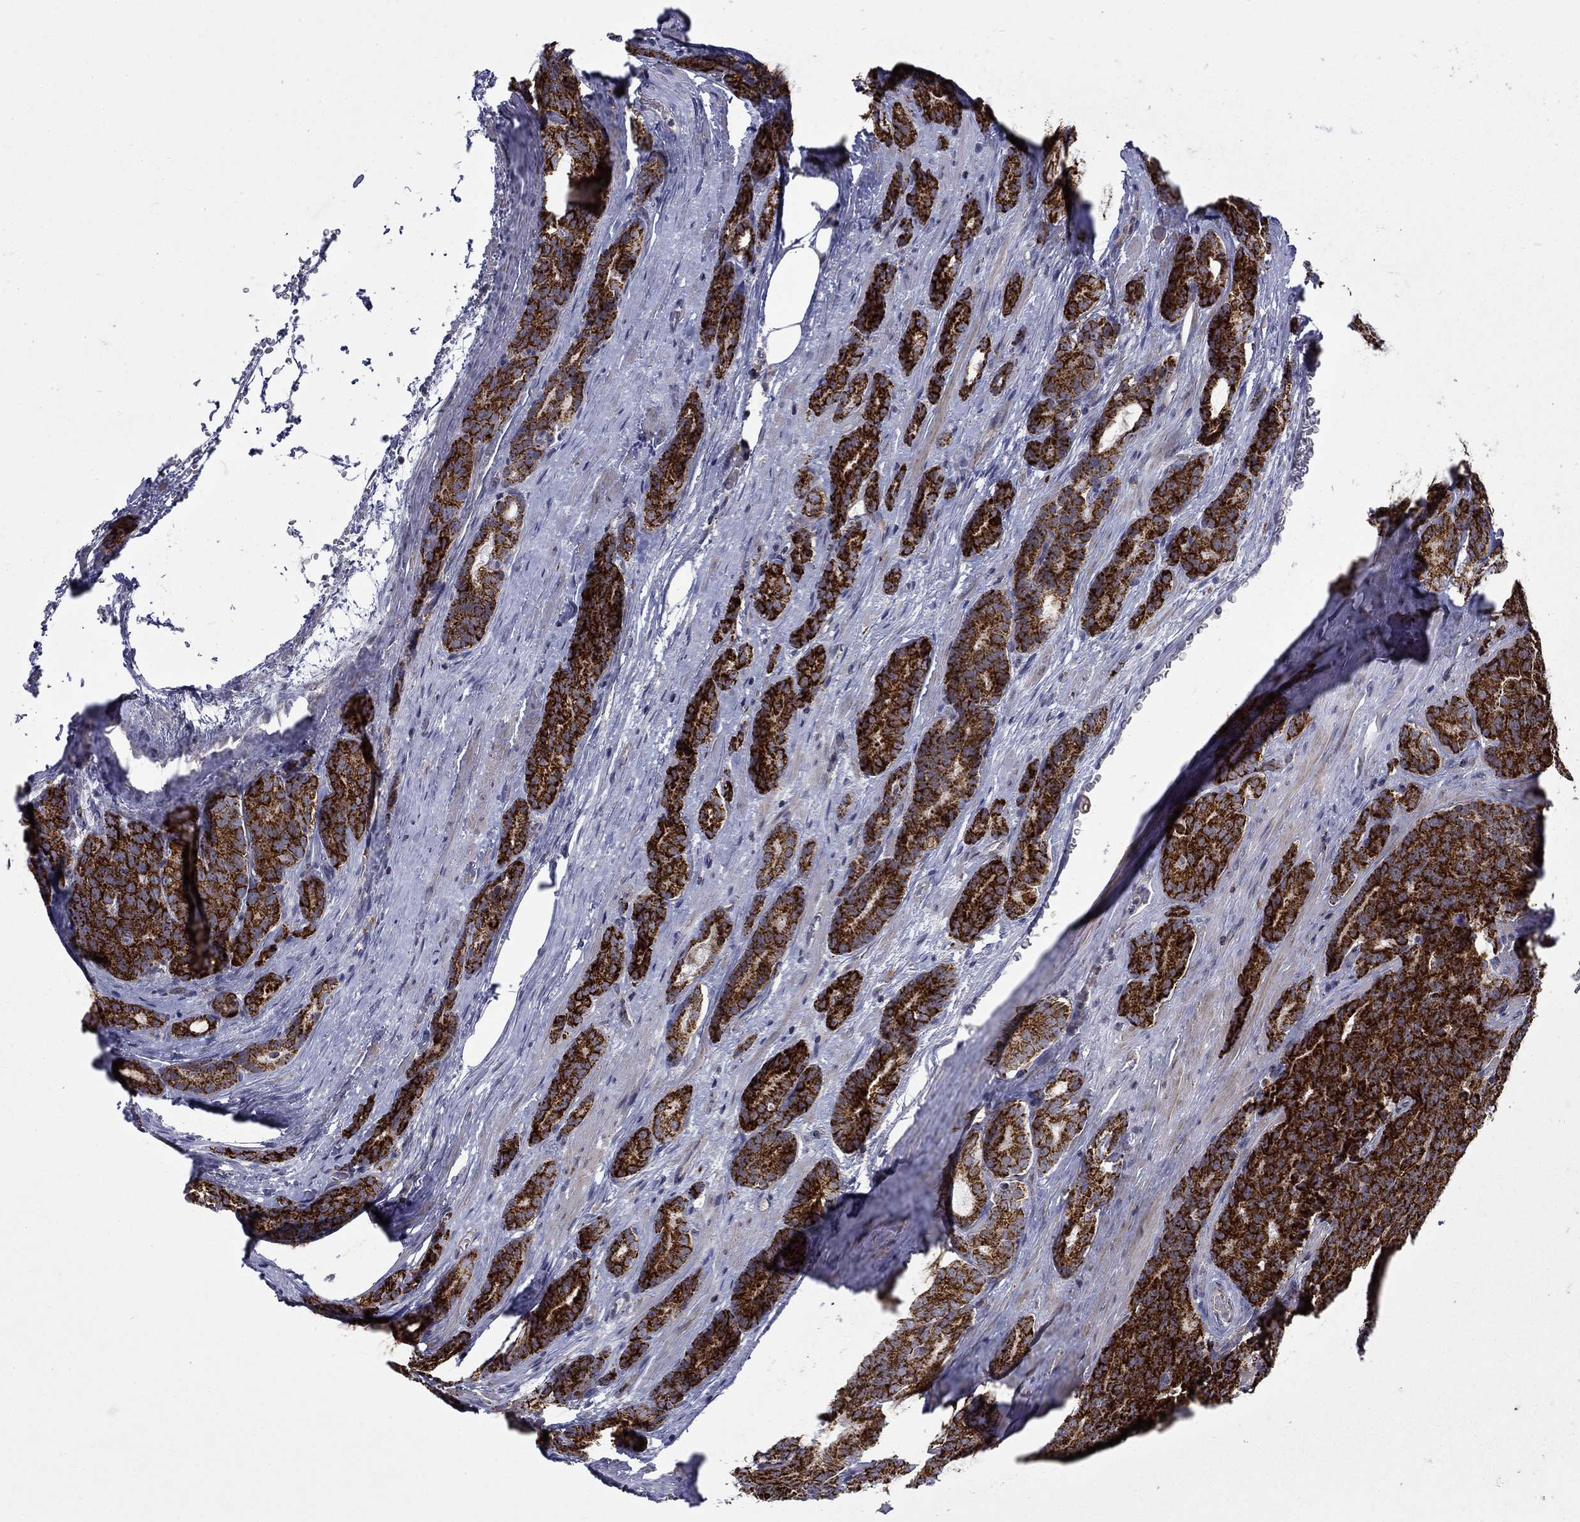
{"staining": {"intensity": "strong", "quantity": ">75%", "location": "cytoplasmic/membranous"}, "tissue": "prostate cancer", "cell_type": "Tumor cells", "image_type": "cancer", "snomed": [{"axis": "morphology", "description": "Adenocarcinoma, NOS"}, {"axis": "topography", "description": "Prostate"}], "caption": "Protein expression analysis of human prostate cancer (adenocarcinoma) reveals strong cytoplasmic/membranous positivity in approximately >75% of tumor cells. (Brightfield microscopy of DAB IHC at high magnification).", "gene": "PCBP3", "patient": {"sex": "male", "age": 71}}